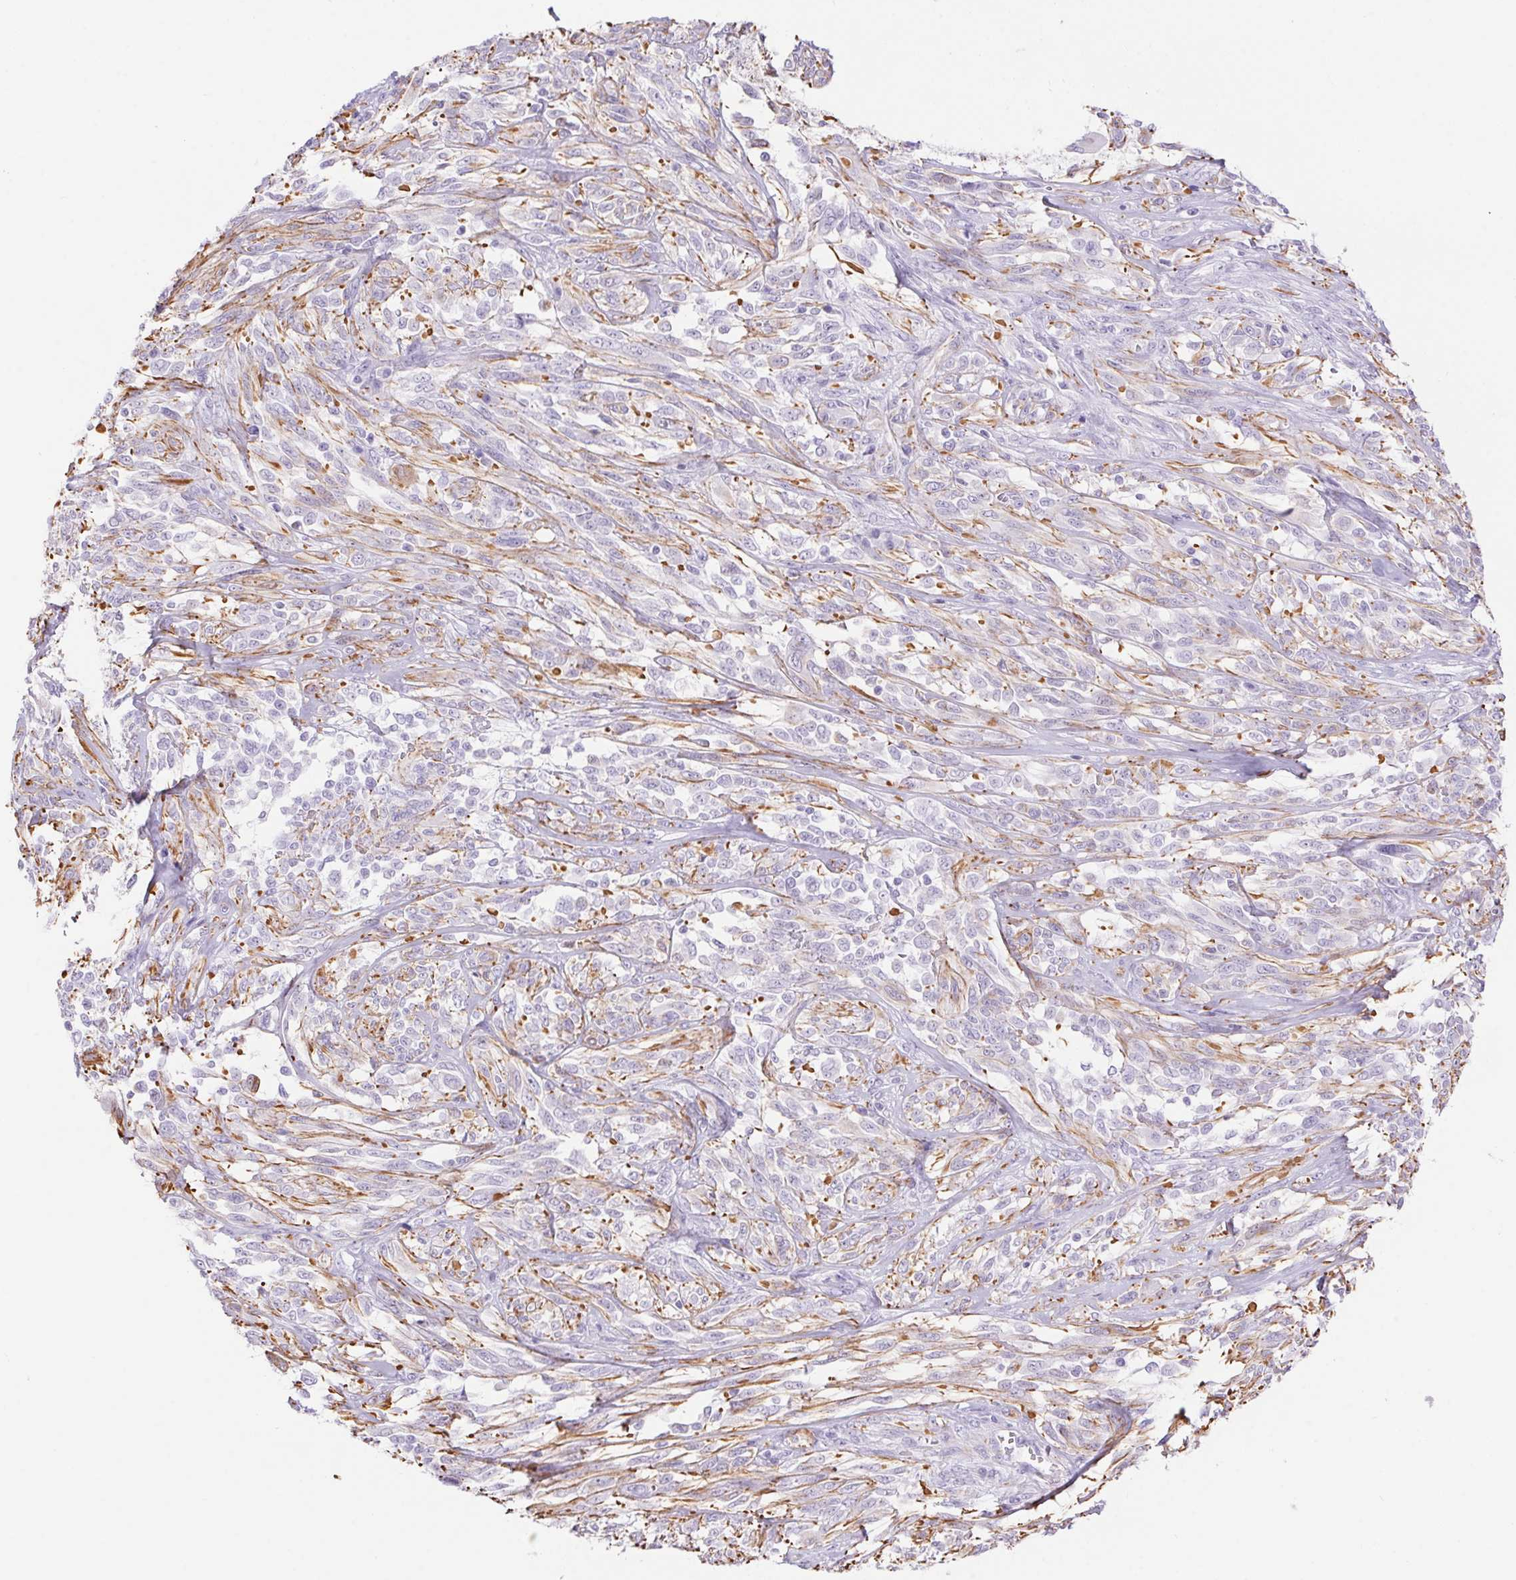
{"staining": {"intensity": "negative", "quantity": "none", "location": "none"}, "tissue": "melanoma", "cell_type": "Tumor cells", "image_type": "cancer", "snomed": [{"axis": "morphology", "description": "Malignant melanoma, NOS"}, {"axis": "topography", "description": "Skin"}], "caption": "There is no significant expression in tumor cells of melanoma.", "gene": "ERP27", "patient": {"sex": "female", "age": 91}}